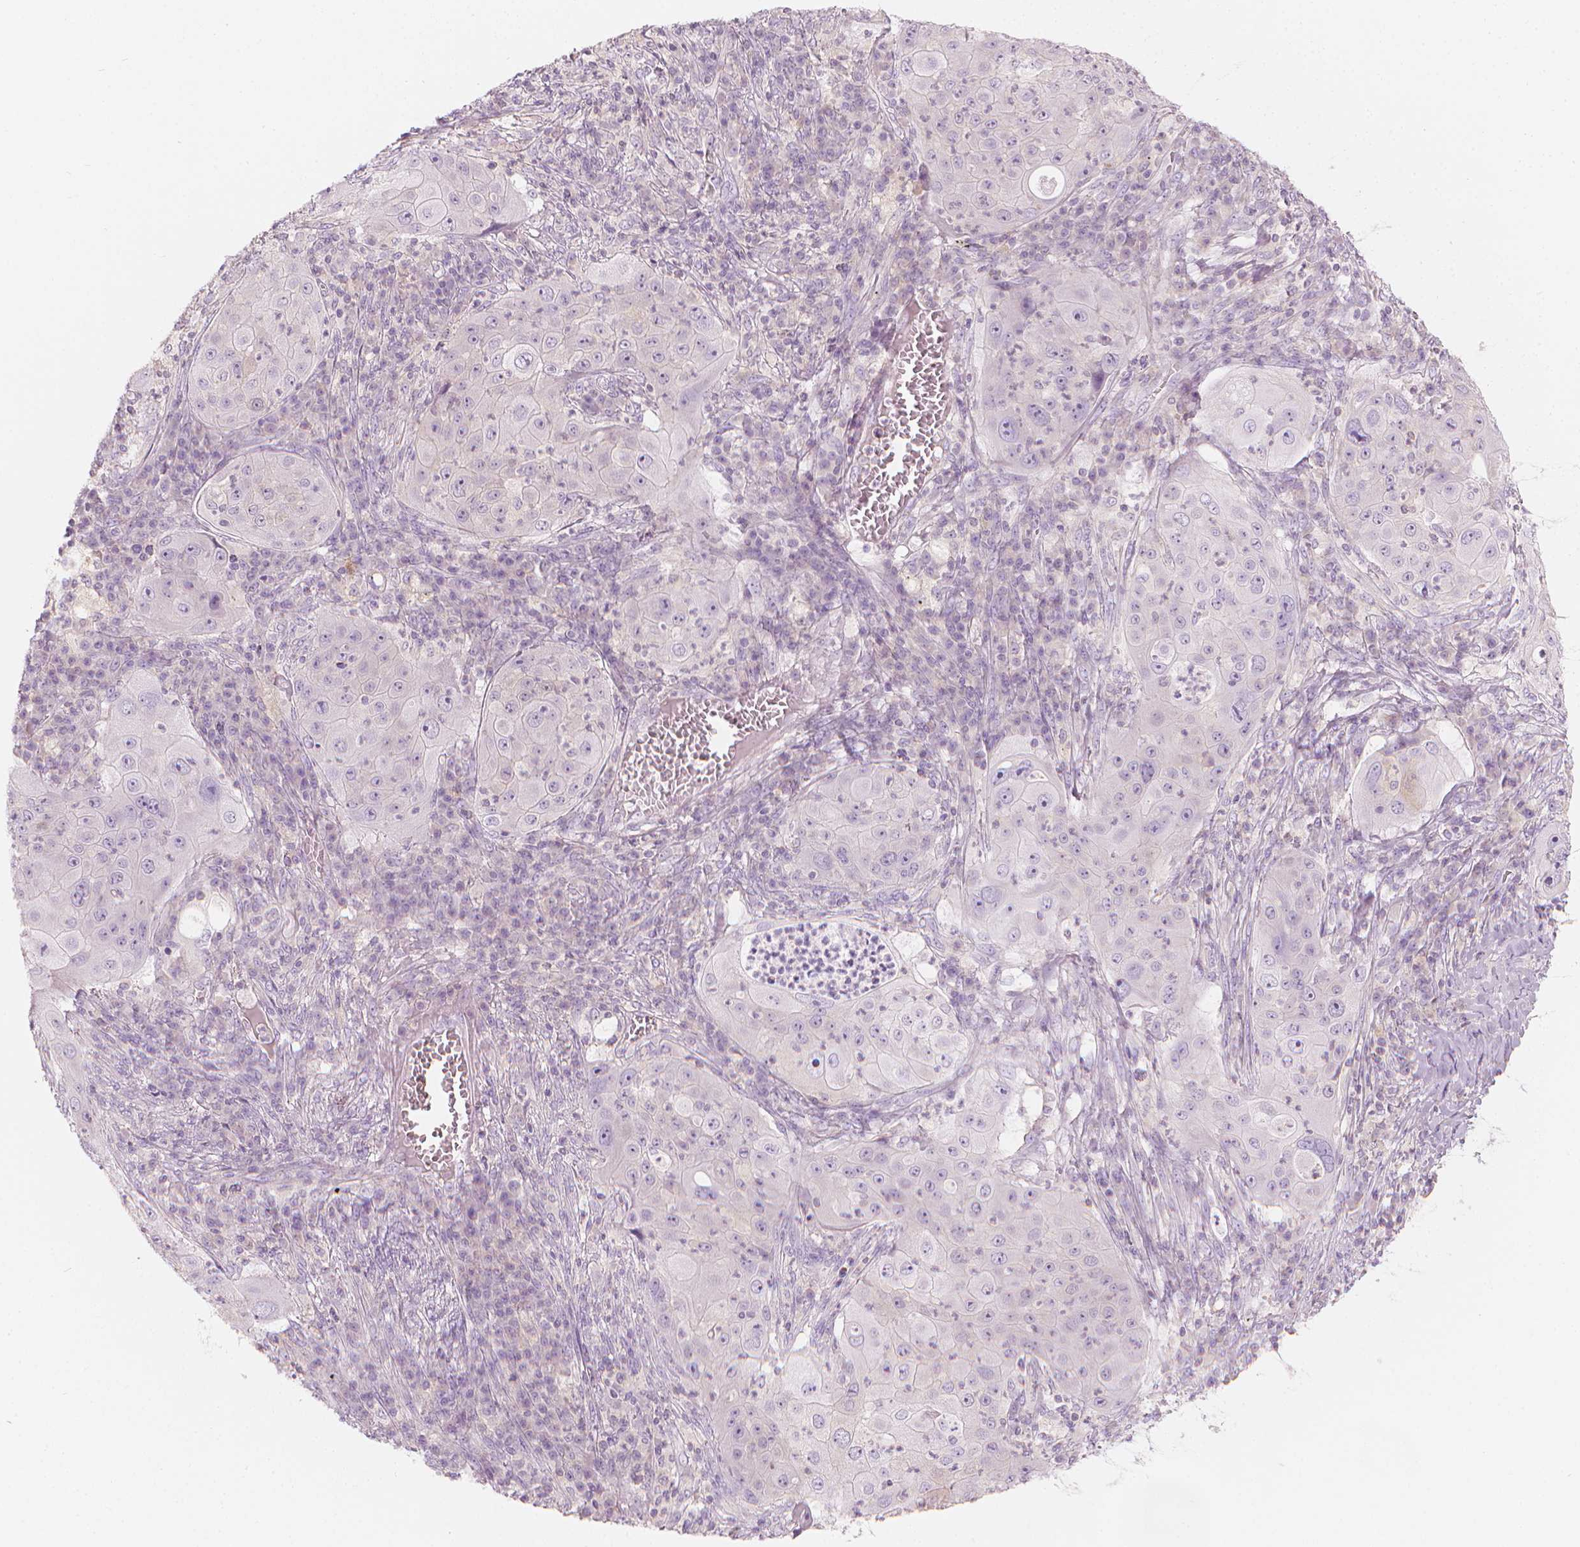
{"staining": {"intensity": "negative", "quantity": "none", "location": "none"}, "tissue": "lung cancer", "cell_type": "Tumor cells", "image_type": "cancer", "snomed": [{"axis": "morphology", "description": "Squamous cell carcinoma, NOS"}, {"axis": "topography", "description": "Lung"}], "caption": "Immunohistochemistry (IHC) histopathology image of neoplastic tissue: lung cancer (squamous cell carcinoma) stained with DAB reveals no significant protein expression in tumor cells.", "gene": "SHMT1", "patient": {"sex": "female", "age": 59}}